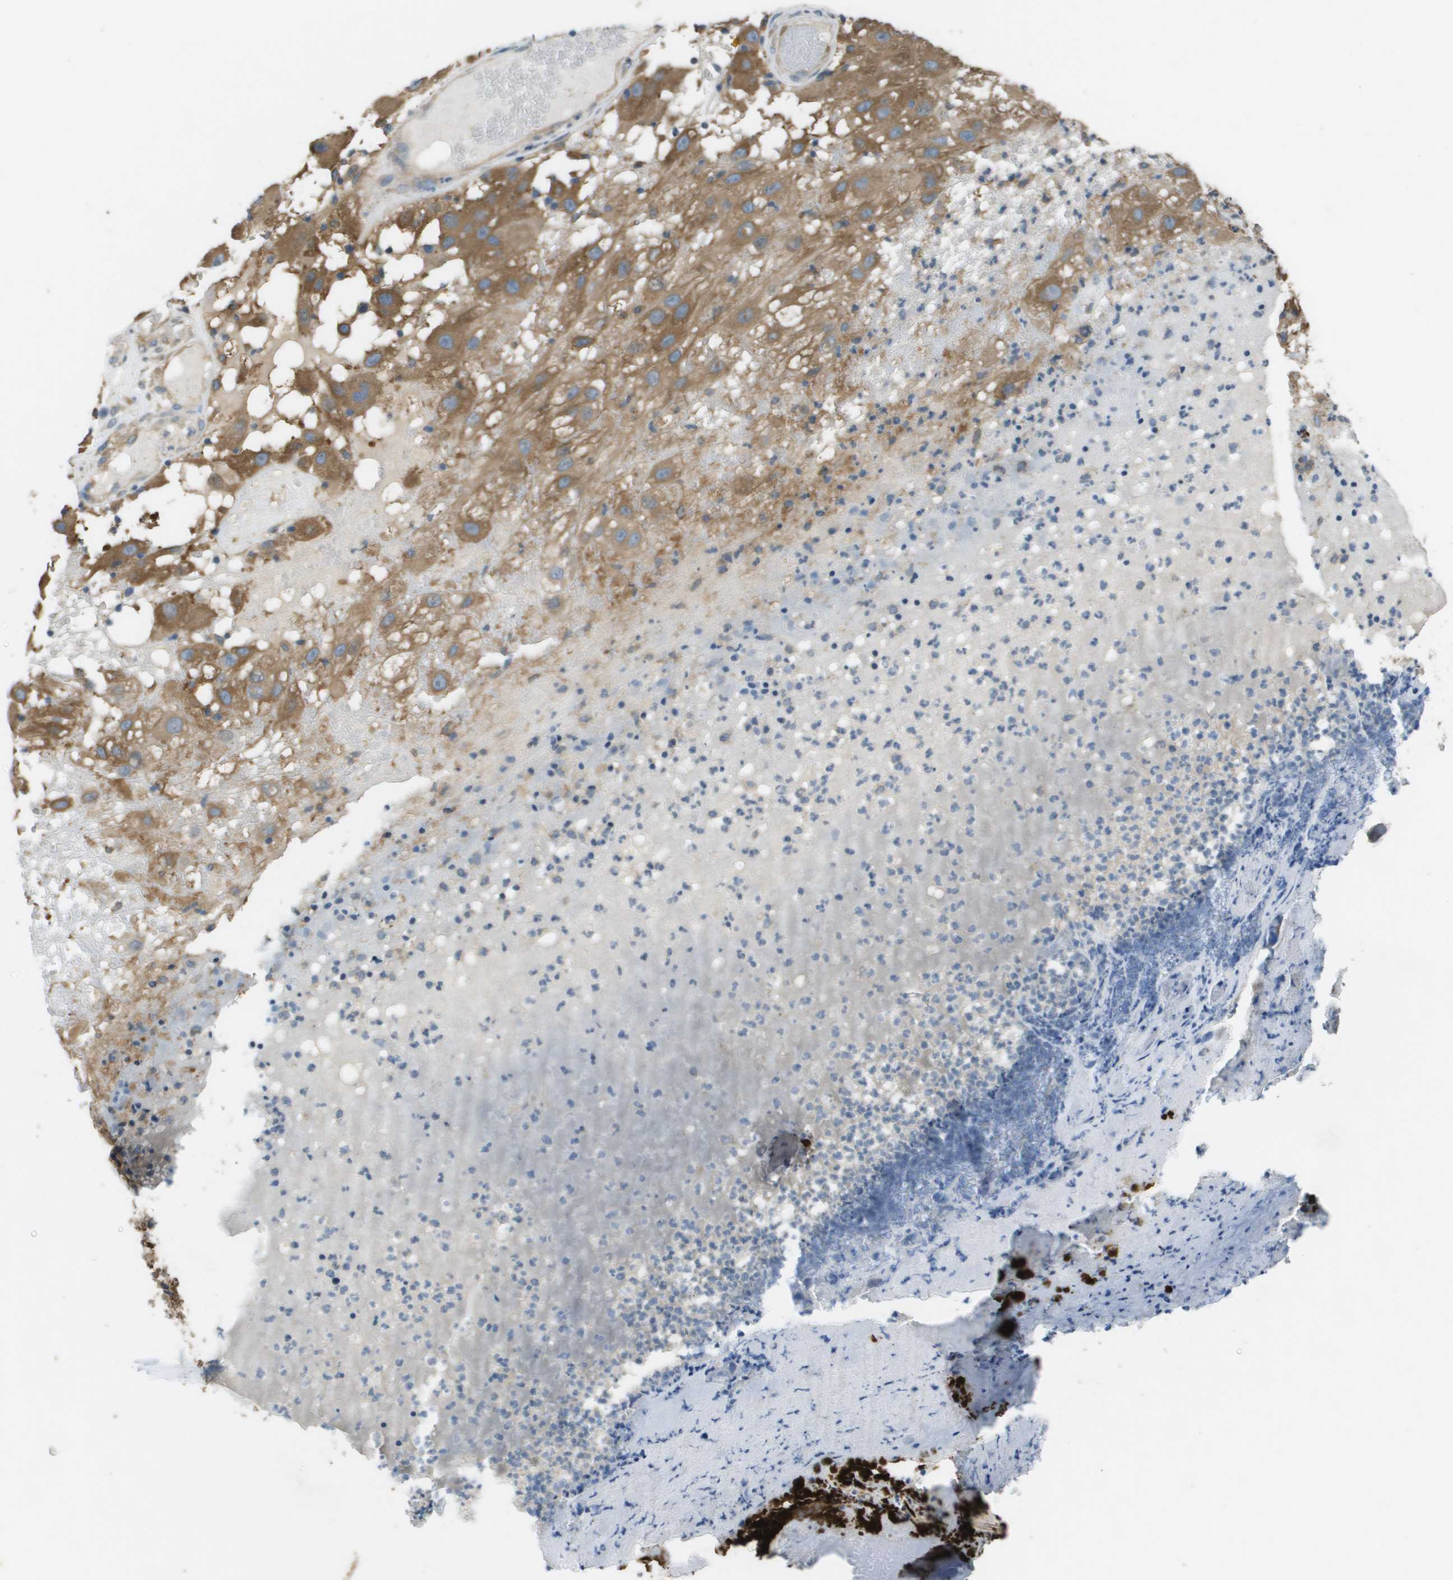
{"staining": {"intensity": "moderate", "quantity": ">75%", "location": "cytoplasmic/membranous"}, "tissue": "melanoma", "cell_type": "Tumor cells", "image_type": "cancer", "snomed": [{"axis": "morphology", "description": "Malignant melanoma, NOS"}, {"axis": "topography", "description": "Skin"}], "caption": "A histopathology image of human melanoma stained for a protein reveals moderate cytoplasmic/membranous brown staining in tumor cells.", "gene": "CORO1B", "patient": {"sex": "female", "age": 81}}